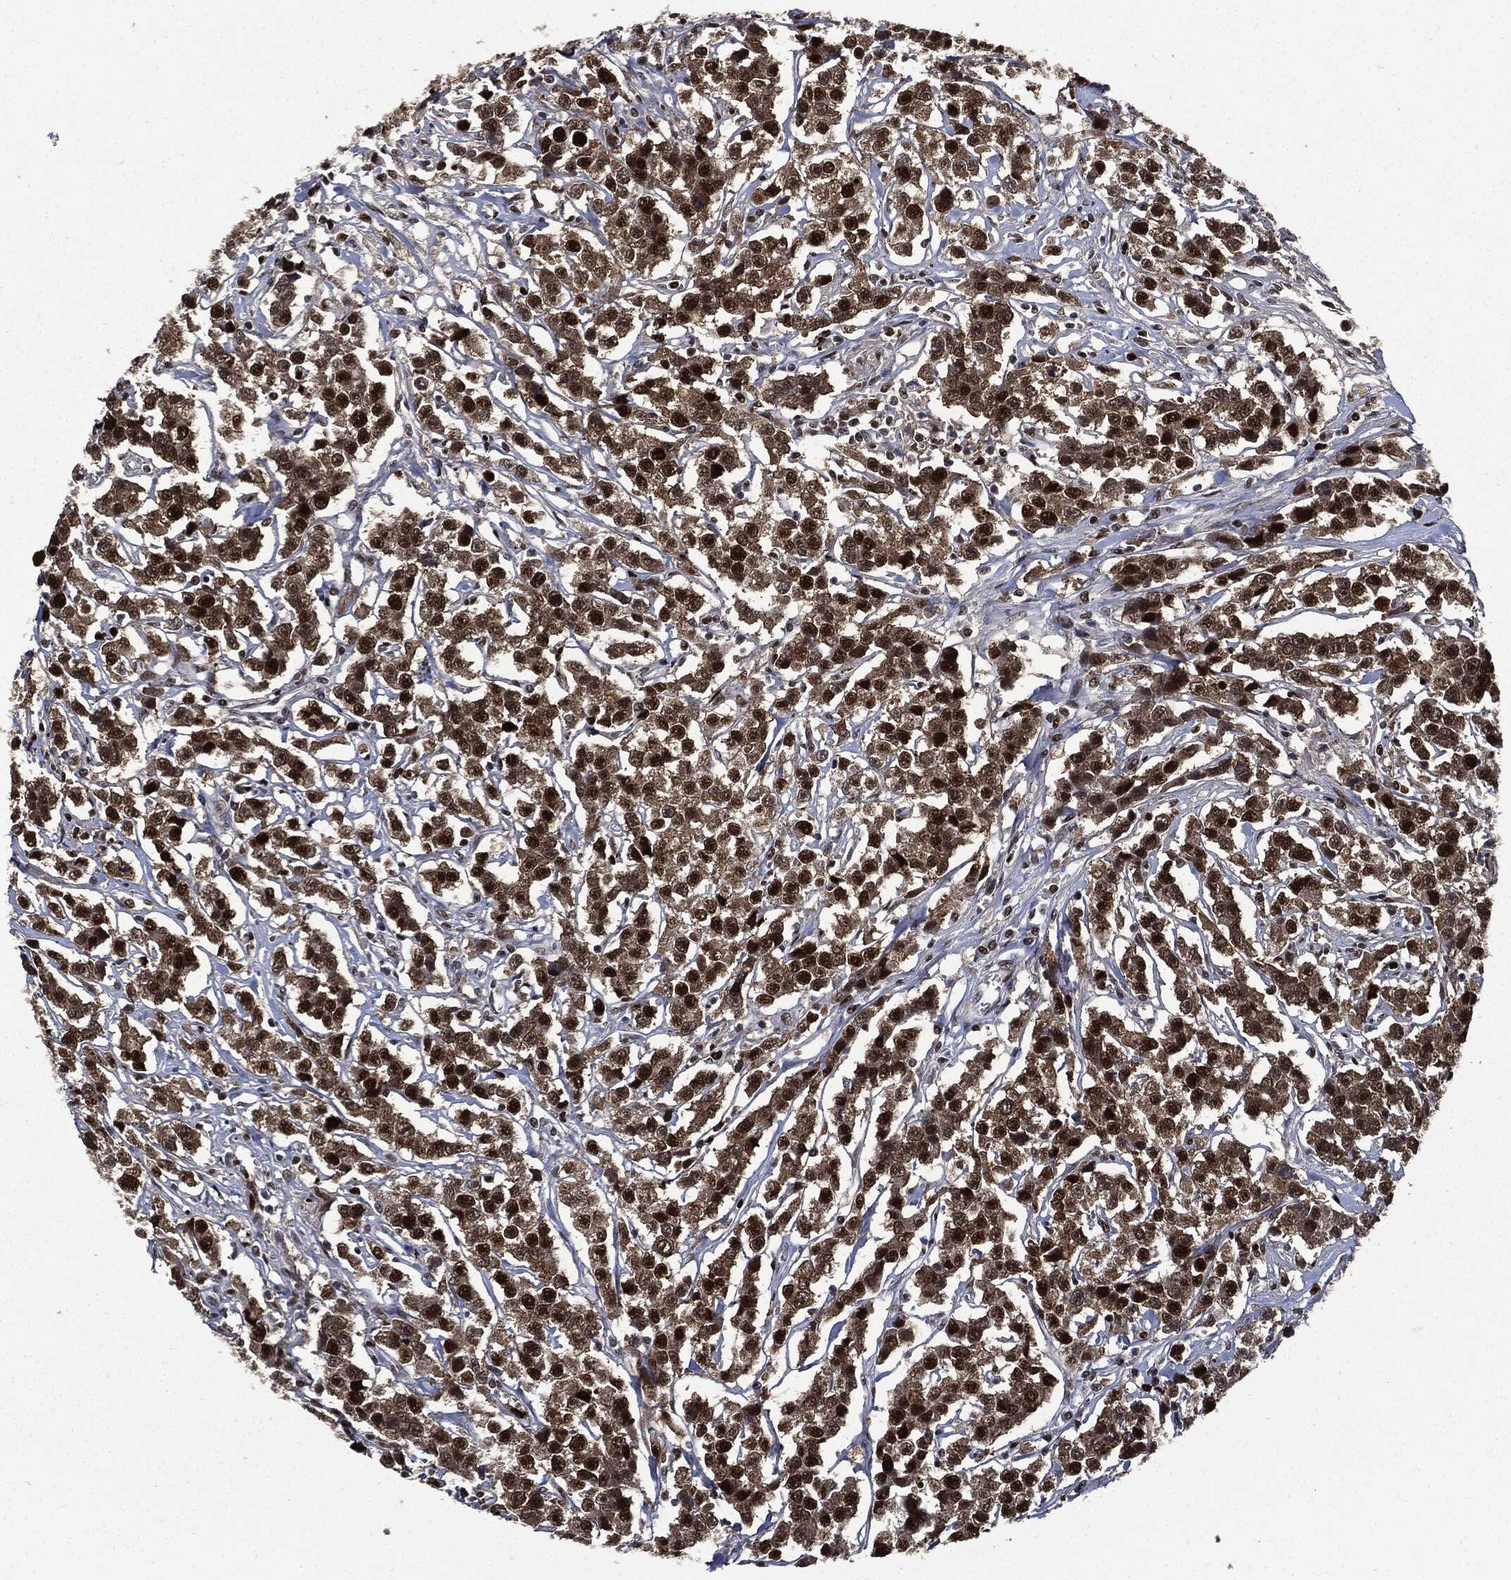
{"staining": {"intensity": "strong", "quantity": ">75%", "location": "nuclear"}, "tissue": "testis cancer", "cell_type": "Tumor cells", "image_type": "cancer", "snomed": [{"axis": "morphology", "description": "Seminoma, NOS"}, {"axis": "topography", "description": "Testis"}], "caption": "Immunohistochemical staining of human testis cancer reveals high levels of strong nuclear protein staining in approximately >75% of tumor cells.", "gene": "PCNA", "patient": {"sex": "male", "age": 59}}